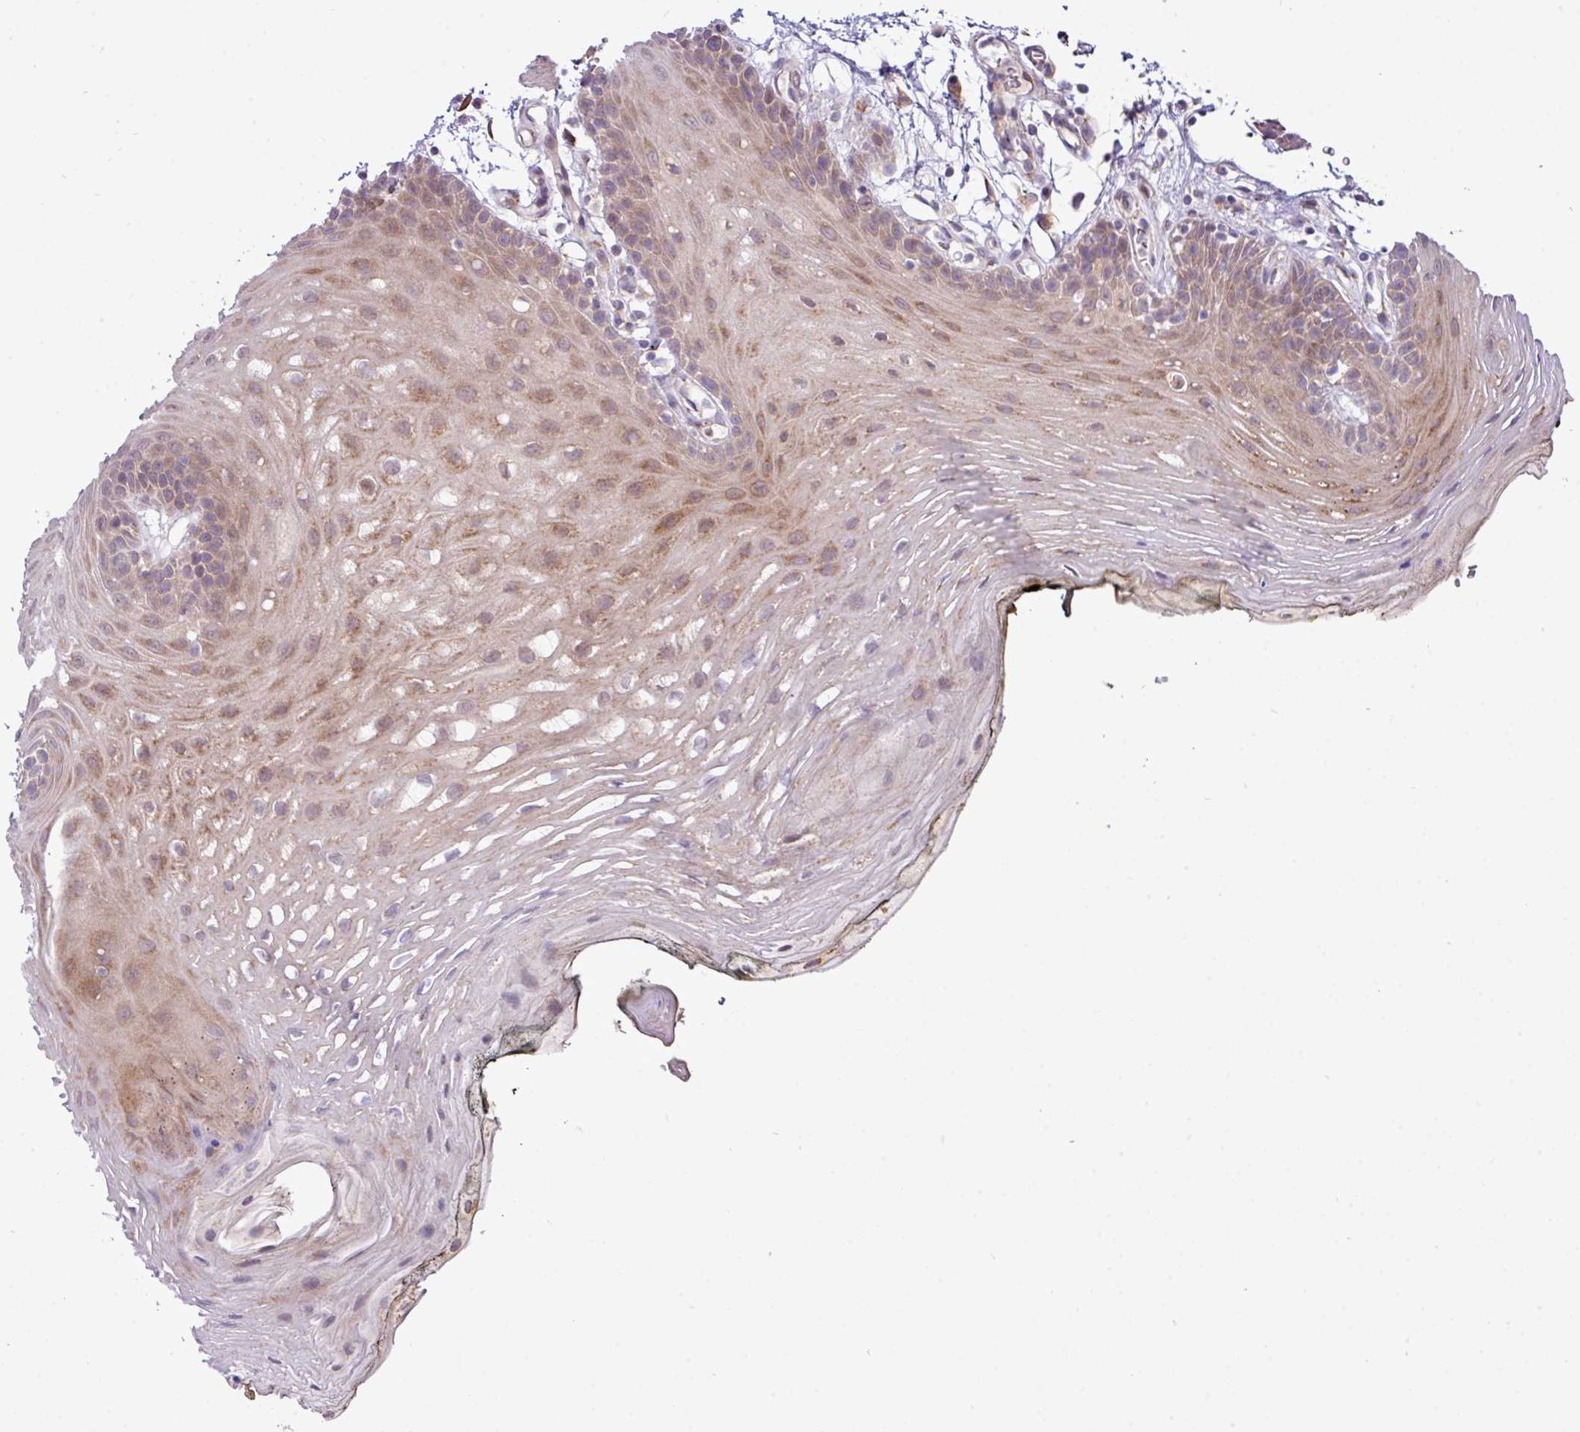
{"staining": {"intensity": "moderate", "quantity": "25%-75%", "location": "cytoplasmic/membranous"}, "tissue": "oral mucosa", "cell_type": "Squamous epithelial cells", "image_type": "normal", "snomed": [{"axis": "morphology", "description": "Normal tissue, NOS"}, {"axis": "topography", "description": "Oral tissue"}, {"axis": "topography", "description": "Tounge, NOS"}], "caption": "An immunohistochemistry photomicrograph of unremarkable tissue is shown. Protein staining in brown labels moderate cytoplasmic/membranous positivity in oral mucosa within squamous epithelial cells. (DAB (3,3'-diaminobenzidine) = brown stain, brightfield microscopy at high magnification).", "gene": "TM2D2", "patient": {"sex": "female", "age": 81}}